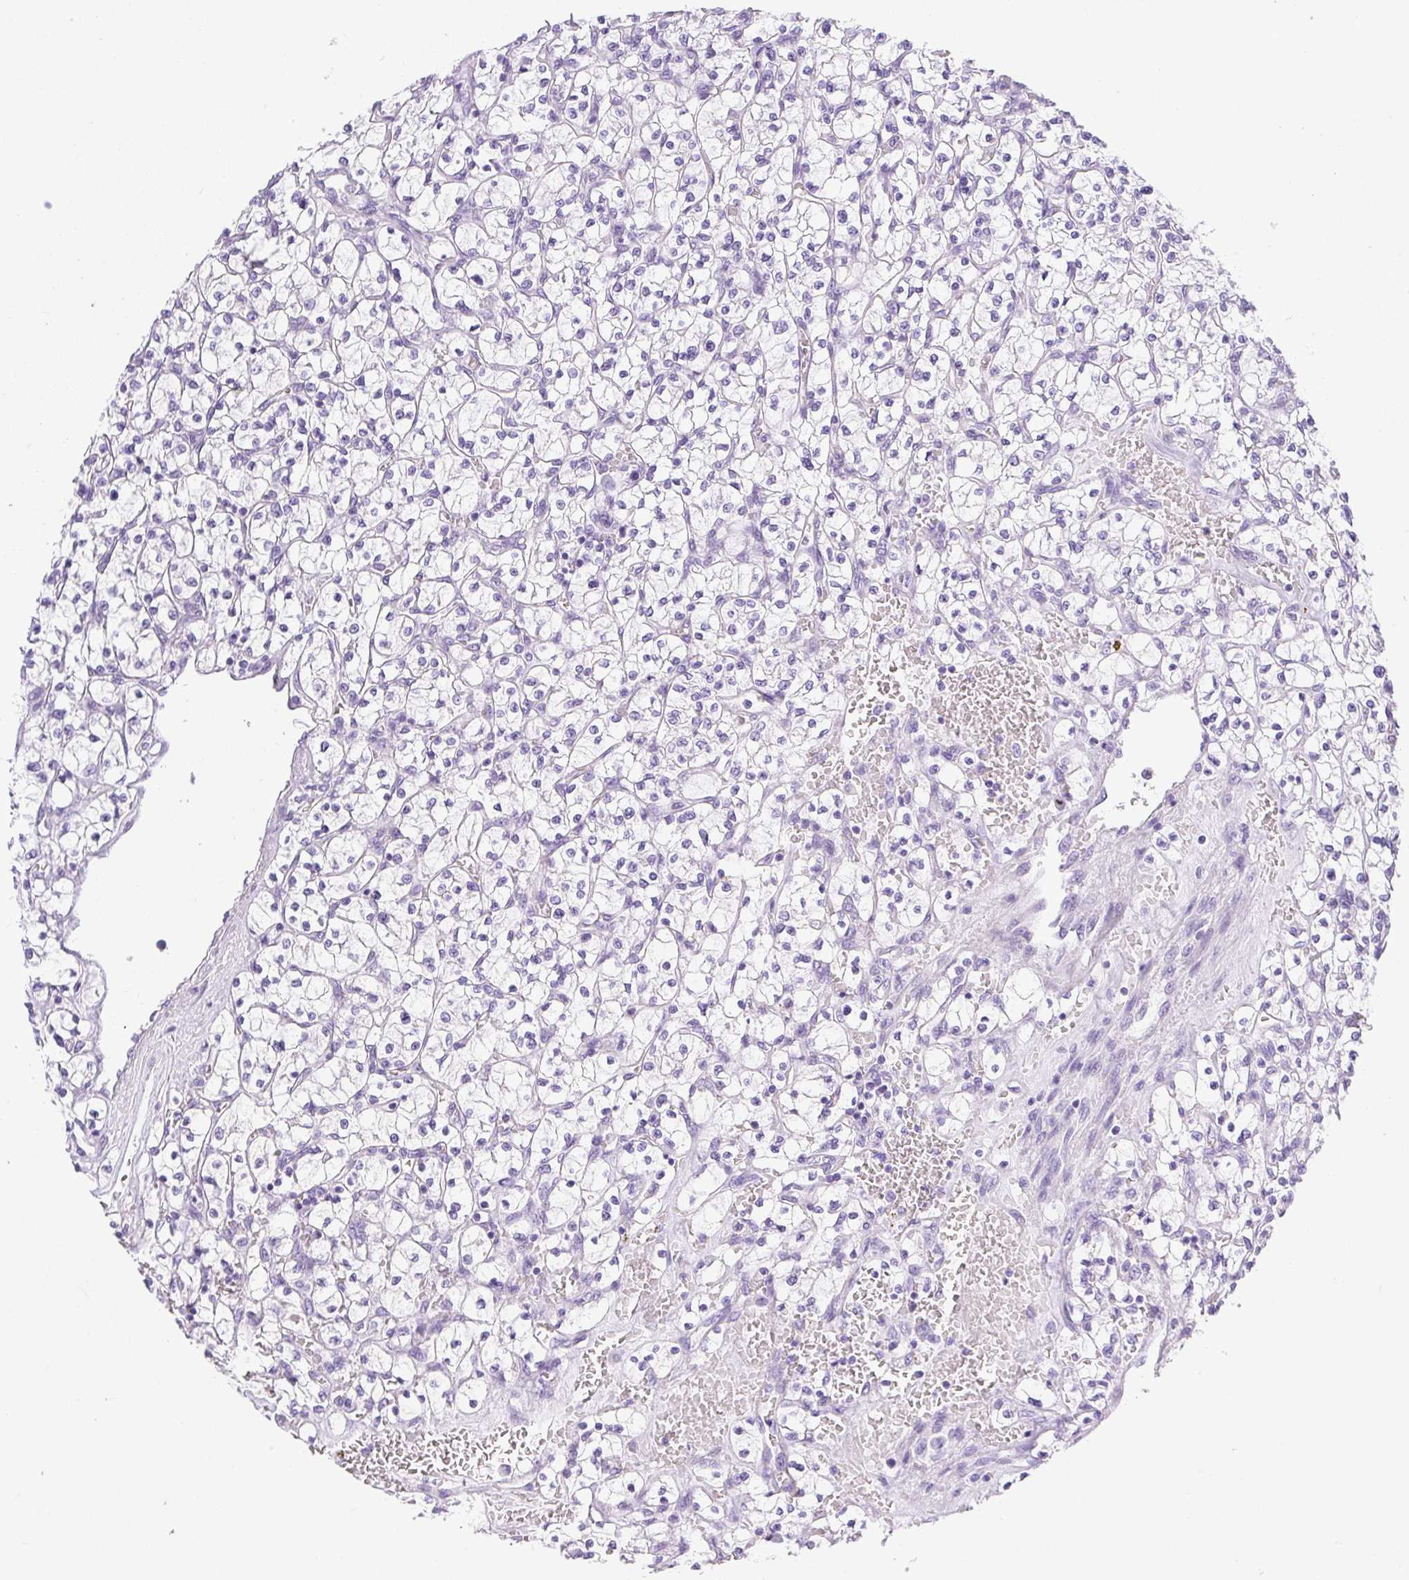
{"staining": {"intensity": "negative", "quantity": "none", "location": "none"}, "tissue": "renal cancer", "cell_type": "Tumor cells", "image_type": "cancer", "snomed": [{"axis": "morphology", "description": "Adenocarcinoma, NOS"}, {"axis": "topography", "description": "Kidney"}], "caption": "Renal adenocarcinoma was stained to show a protein in brown. There is no significant positivity in tumor cells.", "gene": "PLPPR3", "patient": {"sex": "female", "age": 64}}